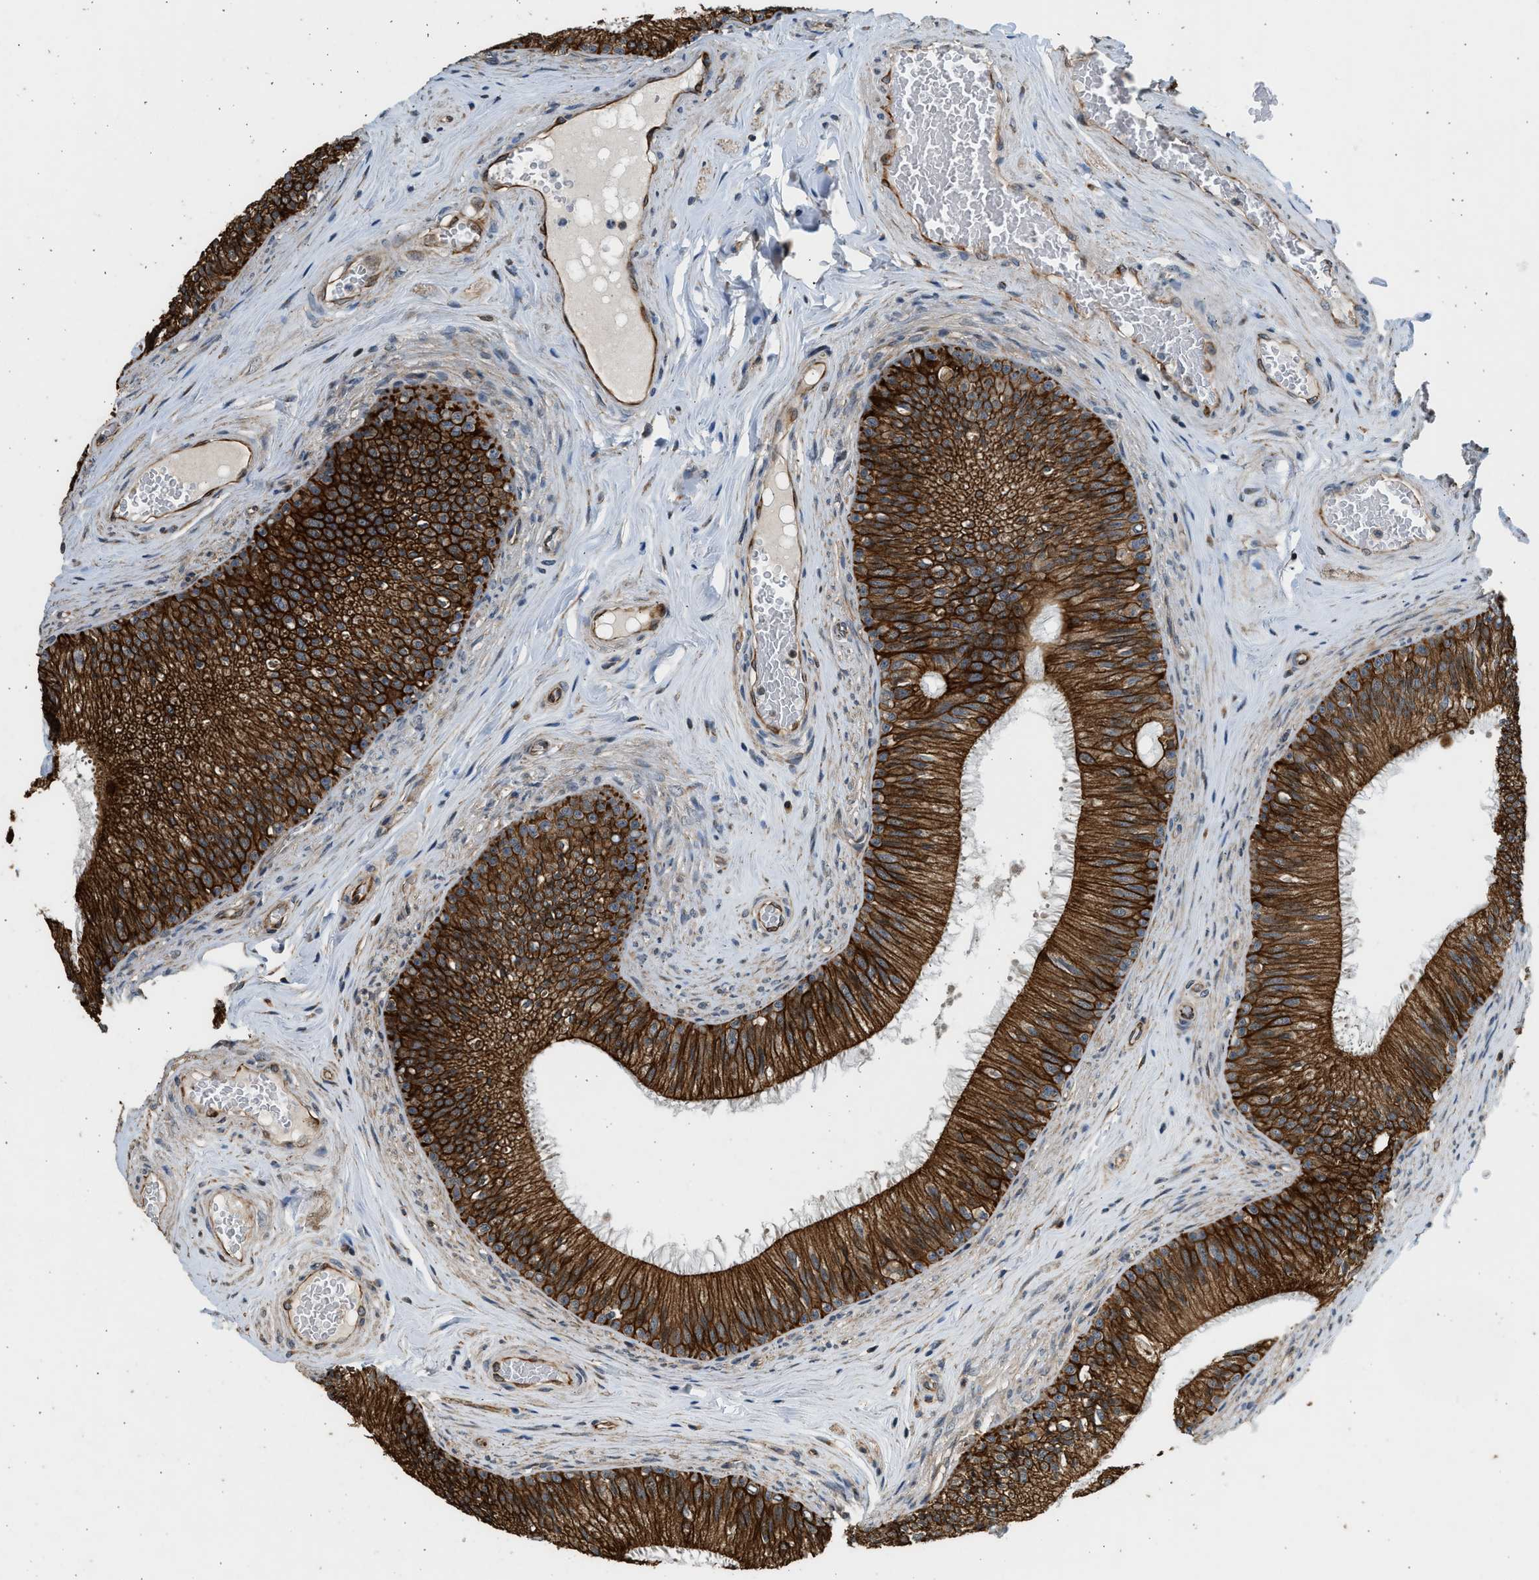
{"staining": {"intensity": "strong", "quantity": ">75%", "location": "cytoplasmic/membranous"}, "tissue": "epididymis", "cell_type": "Glandular cells", "image_type": "normal", "snomed": [{"axis": "morphology", "description": "Normal tissue, NOS"}, {"axis": "topography", "description": "Testis"}, {"axis": "topography", "description": "Epididymis"}], "caption": "High-magnification brightfield microscopy of unremarkable epididymis stained with DAB (3,3'-diaminobenzidine) (brown) and counterstained with hematoxylin (blue). glandular cells exhibit strong cytoplasmic/membranous expression is identified in about>75% of cells. Ihc stains the protein in brown and the nuclei are stained blue.", "gene": "PCLO", "patient": {"sex": "male", "age": 36}}